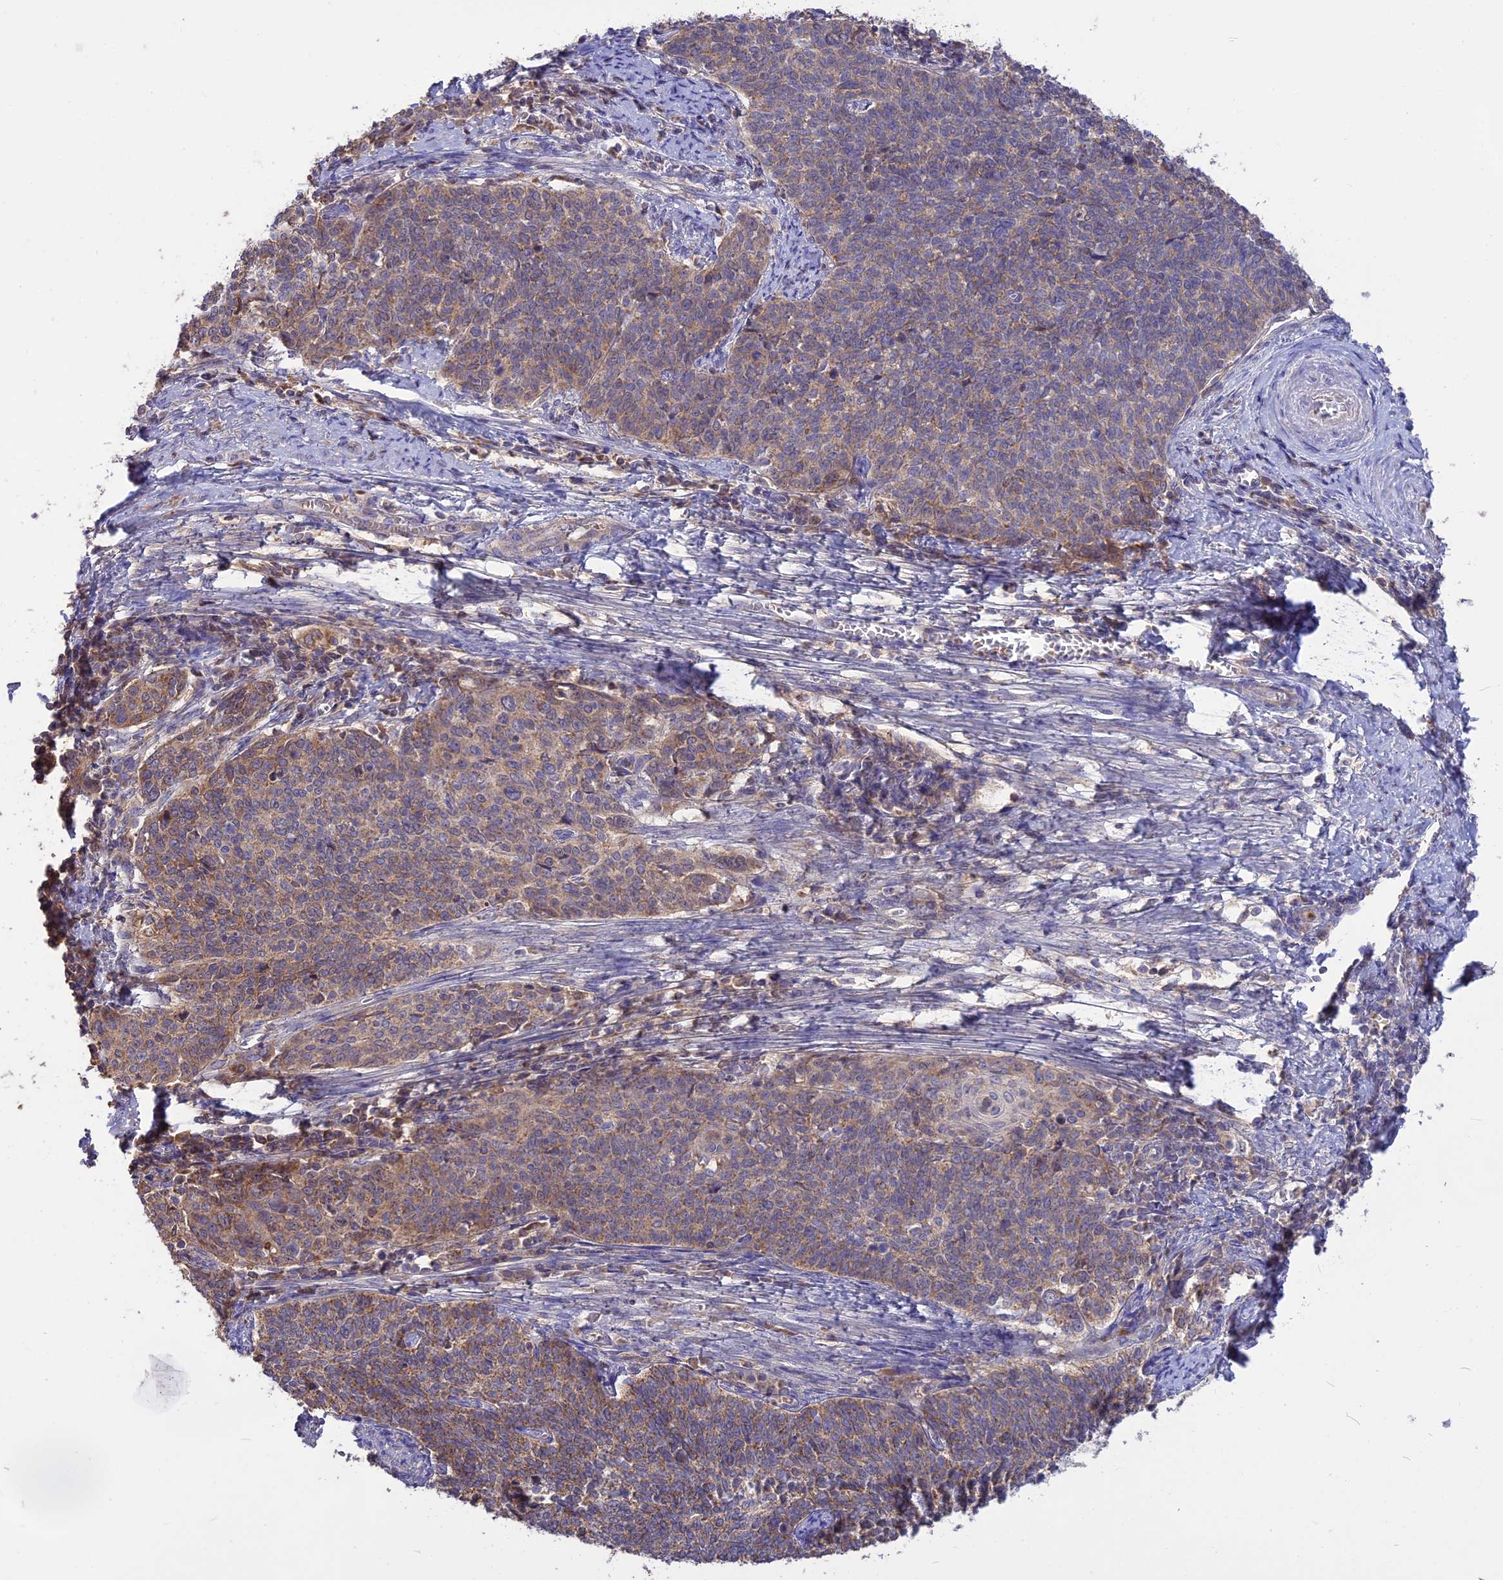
{"staining": {"intensity": "moderate", "quantity": "<25%", "location": "cytoplasmic/membranous"}, "tissue": "cervical cancer", "cell_type": "Tumor cells", "image_type": "cancer", "snomed": [{"axis": "morphology", "description": "Squamous cell carcinoma, NOS"}, {"axis": "topography", "description": "Cervix"}], "caption": "Immunohistochemical staining of squamous cell carcinoma (cervical) displays low levels of moderate cytoplasmic/membranous expression in approximately <25% of tumor cells.", "gene": "NUDT8", "patient": {"sex": "female", "age": 39}}